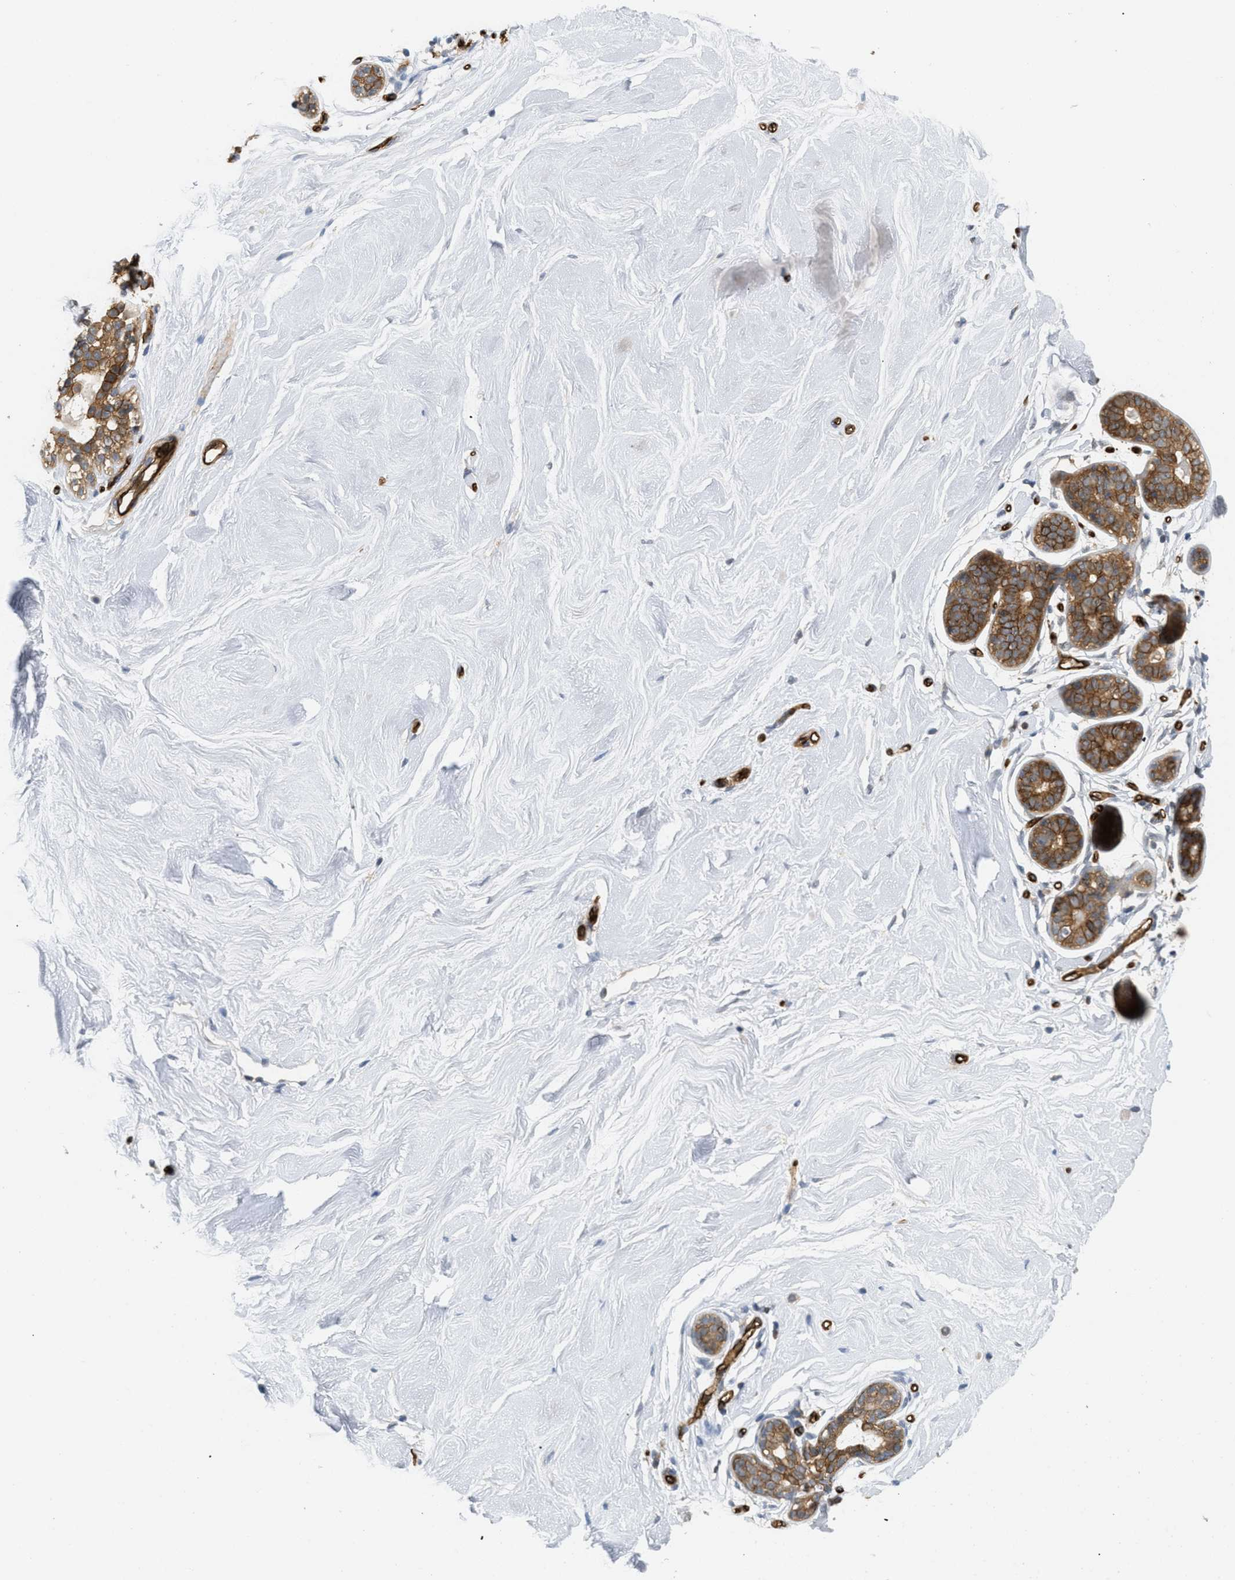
{"staining": {"intensity": "moderate", "quantity": "25%-75%", "location": "cytoplasmic/membranous"}, "tissue": "breast", "cell_type": "Adipocytes", "image_type": "normal", "snomed": [{"axis": "morphology", "description": "Normal tissue, NOS"}, {"axis": "topography", "description": "Breast"}], "caption": "Normal breast was stained to show a protein in brown. There is medium levels of moderate cytoplasmic/membranous expression in about 25%-75% of adipocytes. The staining was performed using DAB to visualize the protein expression in brown, while the nuclei were stained in blue with hematoxylin (Magnification: 20x).", "gene": "PALMD", "patient": {"sex": "female", "age": 22}}